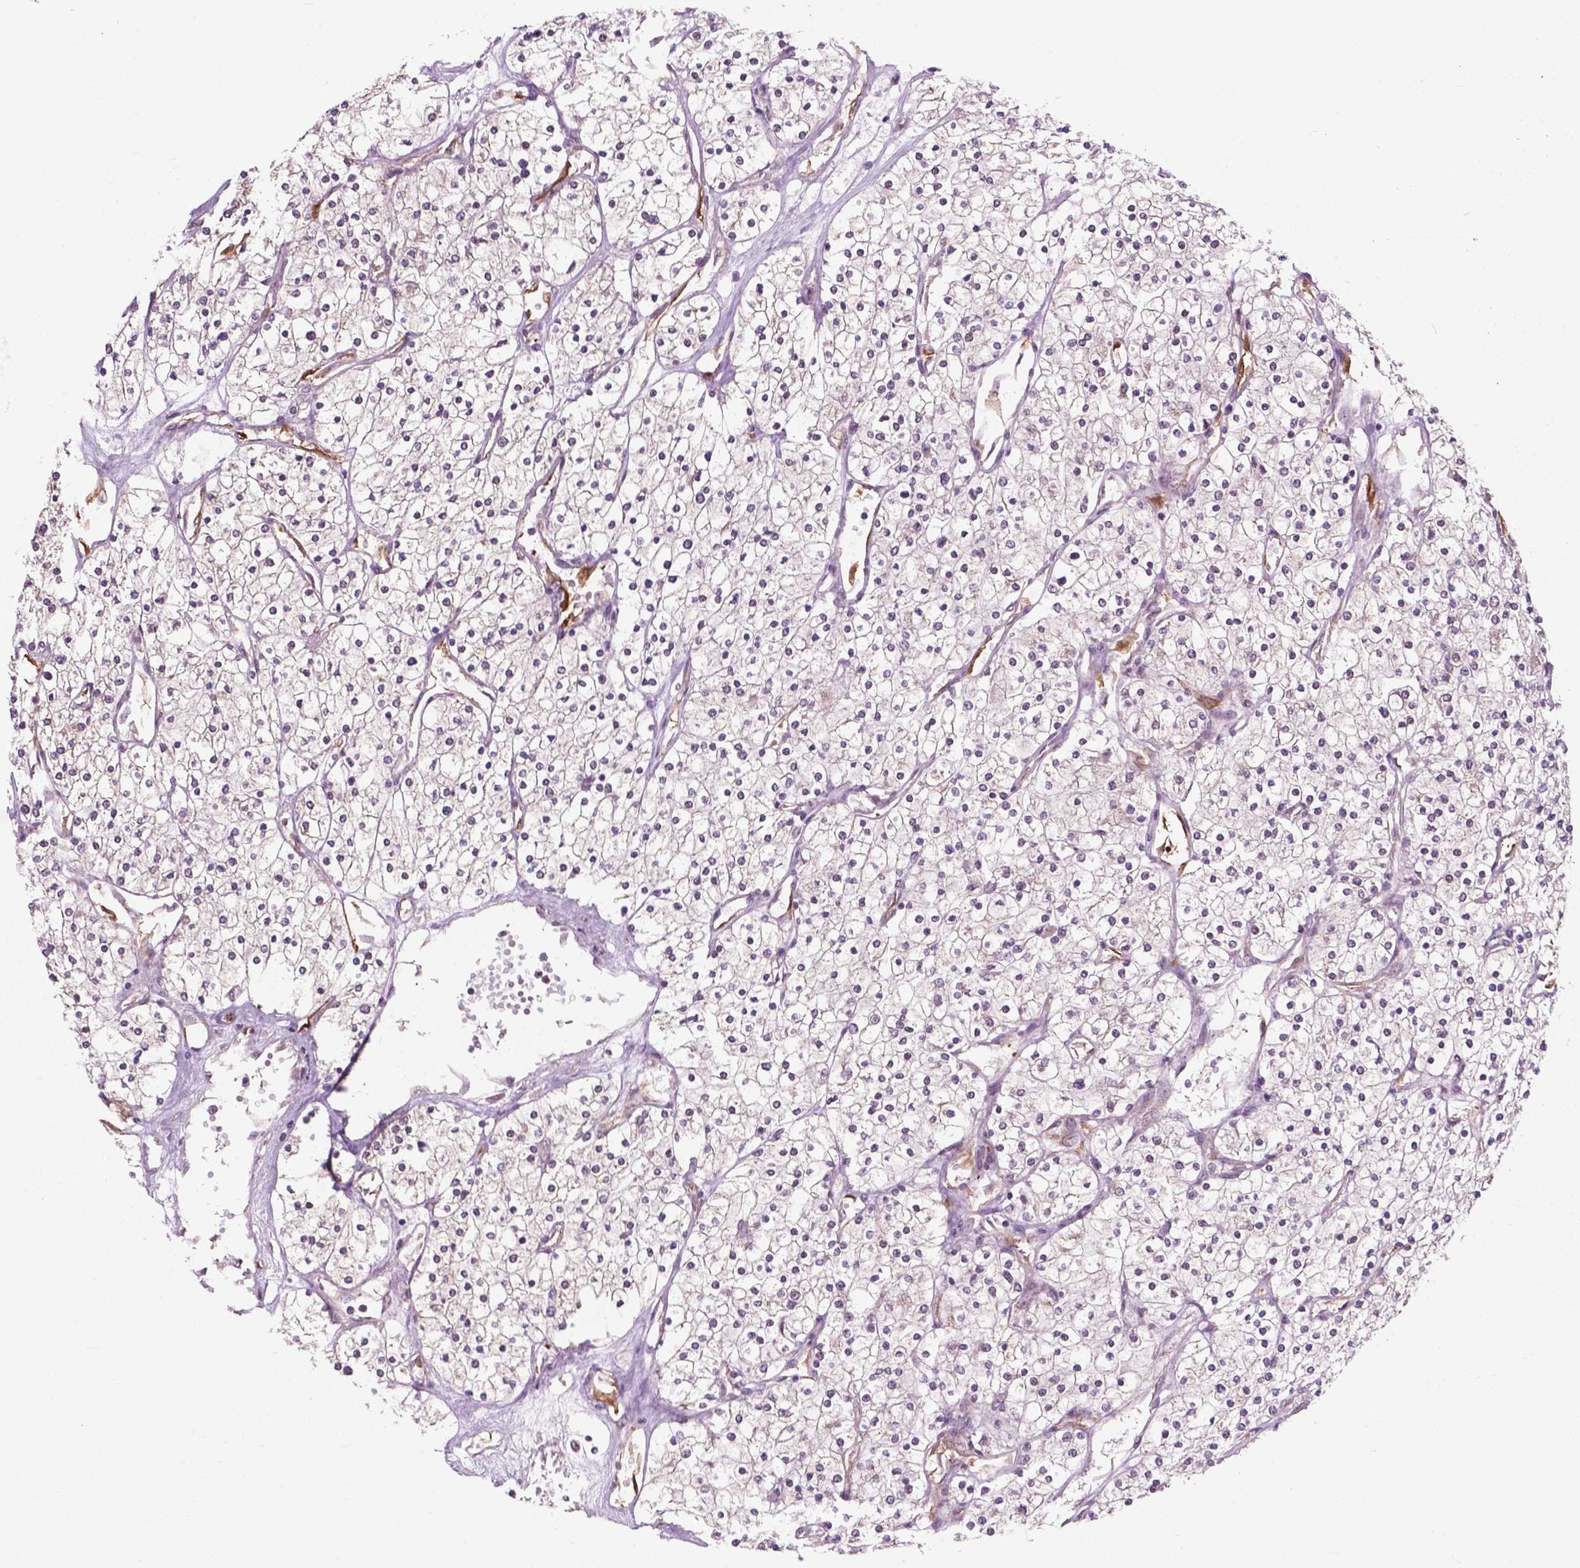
{"staining": {"intensity": "negative", "quantity": "none", "location": "none"}, "tissue": "renal cancer", "cell_type": "Tumor cells", "image_type": "cancer", "snomed": [{"axis": "morphology", "description": "Adenocarcinoma, NOS"}, {"axis": "topography", "description": "Kidney"}], "caption": "A high-resolution micrograph shows immunohistochemistry staining of renal cancer (adenocarcinoma), which exhibits no significant positivity in tumor cells. Nuclei are stained in blue.", "gene": "PPP1CB", "patient": {"sex": "male", "age": 80}}